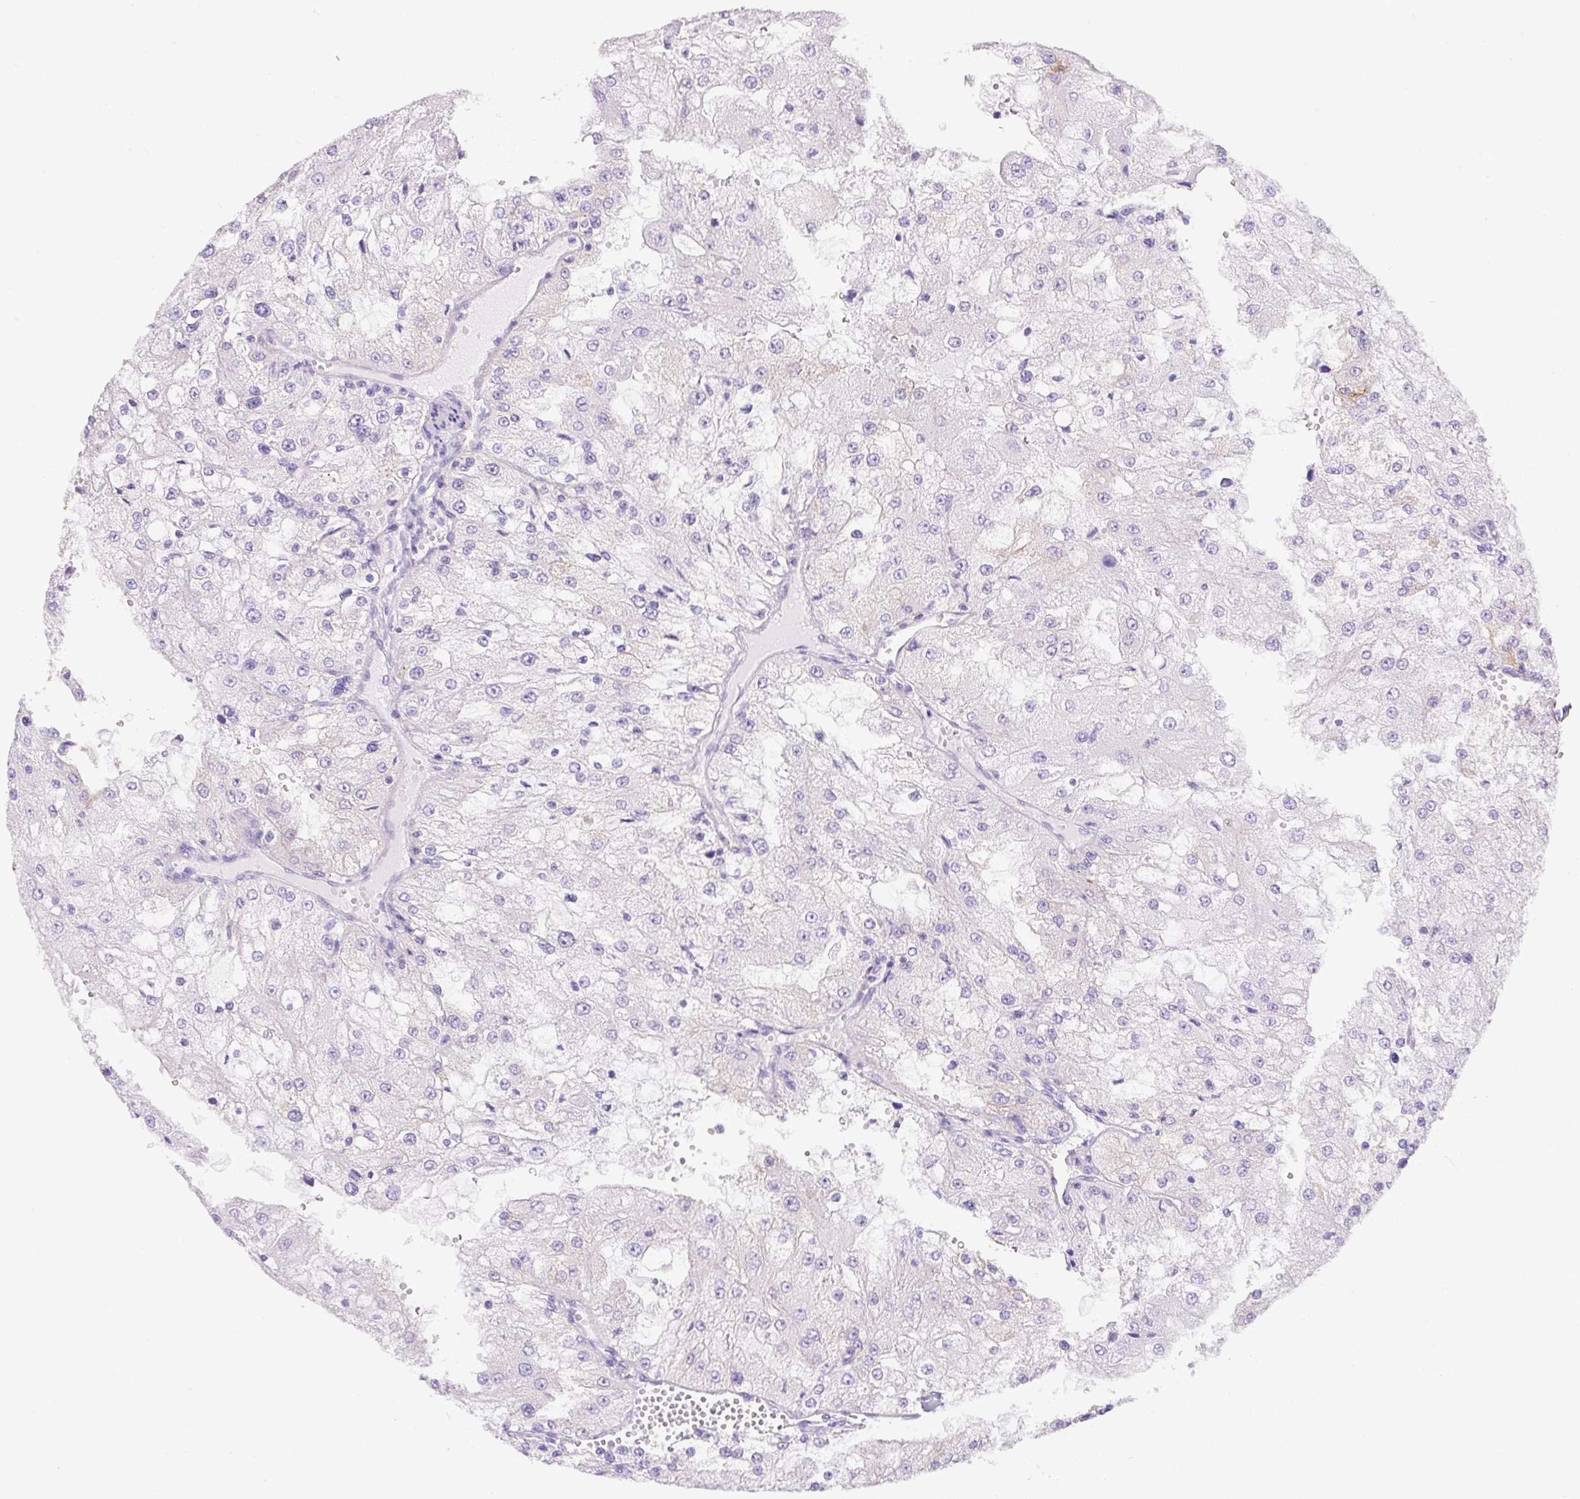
{"staining": {"intensity": "negative", "quantity": "none", "location": "none"}, "tissue": "renal cancer", "cell_type": "Tumor cells", "image_type": "cancer", "snomed": [{"axis": "morphology", "description": "Adenocarcinoma, NOS"}, {"axis": "topography", "description": "Kidney"}], "caption": "IHC image of neoplastic tissue: human adenocarcinoma (renal) stained with DAB demonstrates no significant protein expression in tumor cells. (Immunohistochemistry, brightfield microscopy, high magnification).", "gene": "DNM2", "patient": {"sex": "female", "age": 74}}